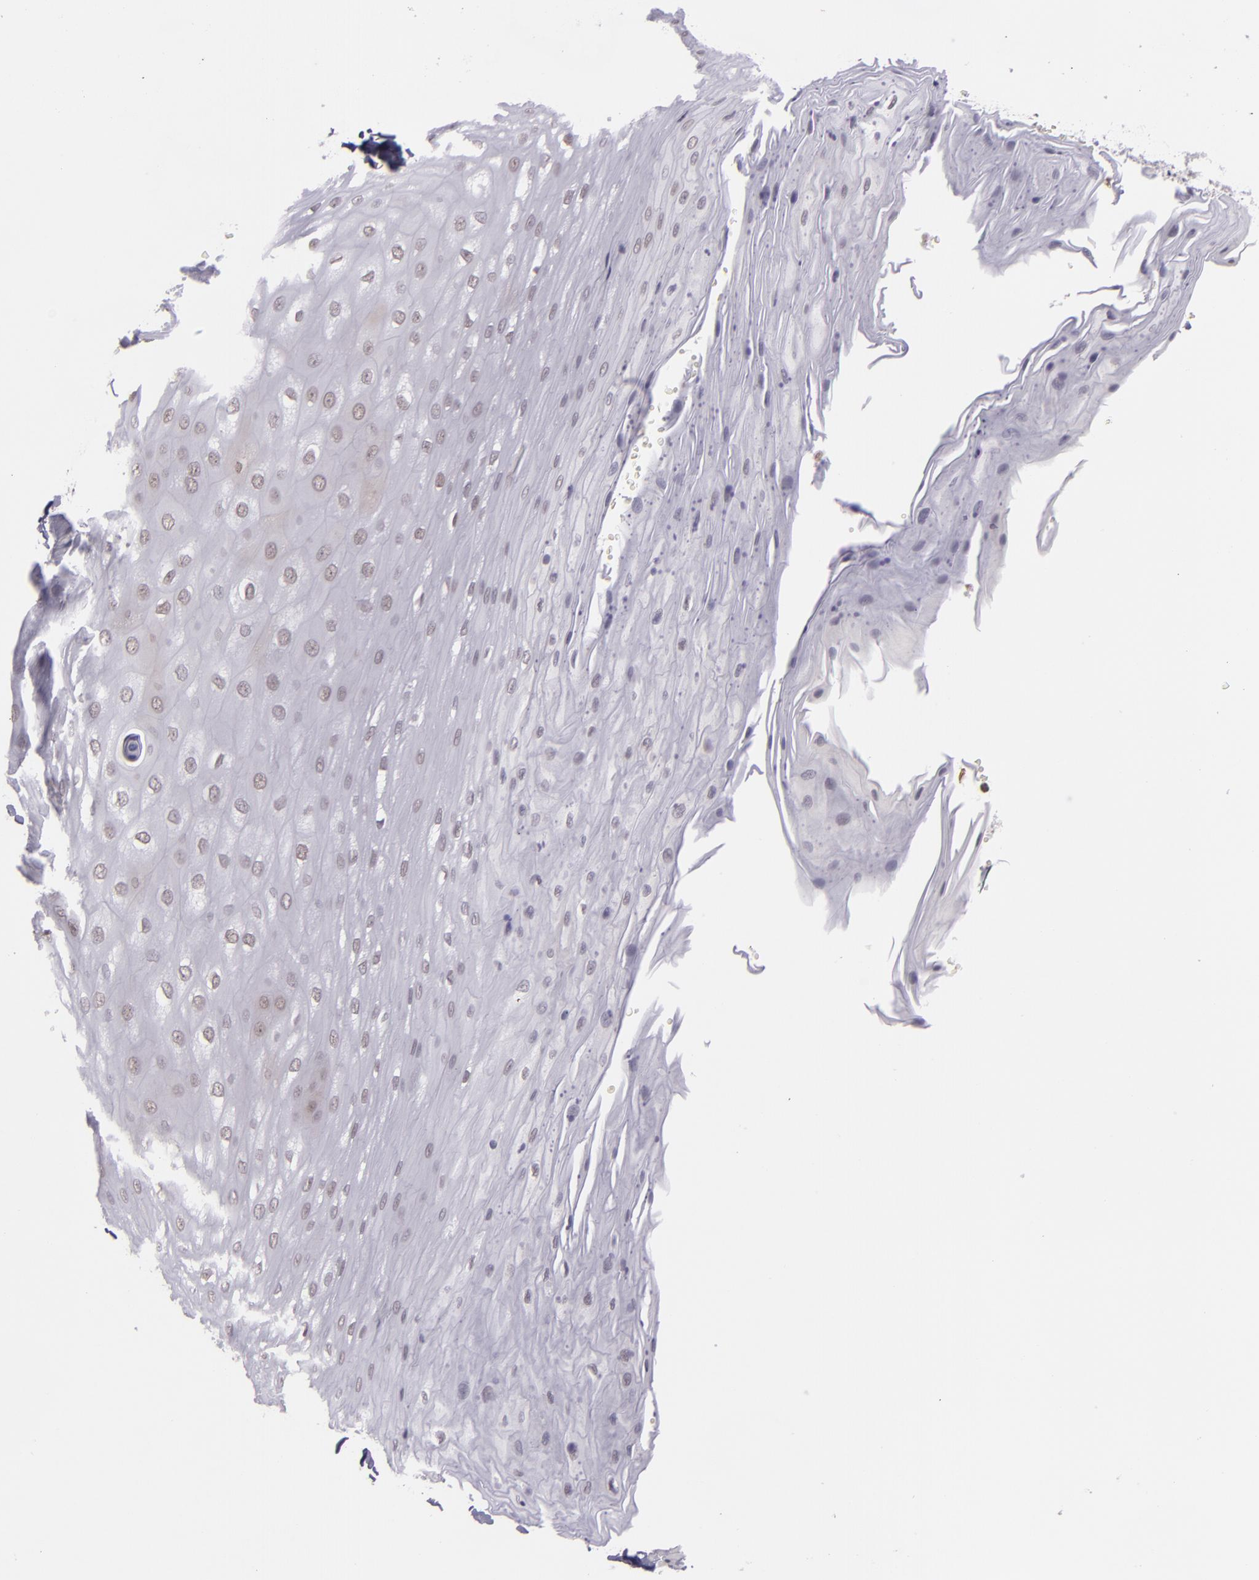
{"staining": {"intensity": "weak", "quantity": "<25%", "location": "nuclear"}, "tissue": "esophagus", "cell_type": "Squamous epithelial cells", "image_type": "normal", "snomed": [{"axis": "morphology", "description": "Normal tissue, NOS"}, {"axis": "topography", "description": "Esophagus"}], "caption": "An image of esophagus stained for a protein shows no brown staining in squamous epithelial cells.", "gene": "ZFX", "patient": {"sex": "male", "age": 62}}